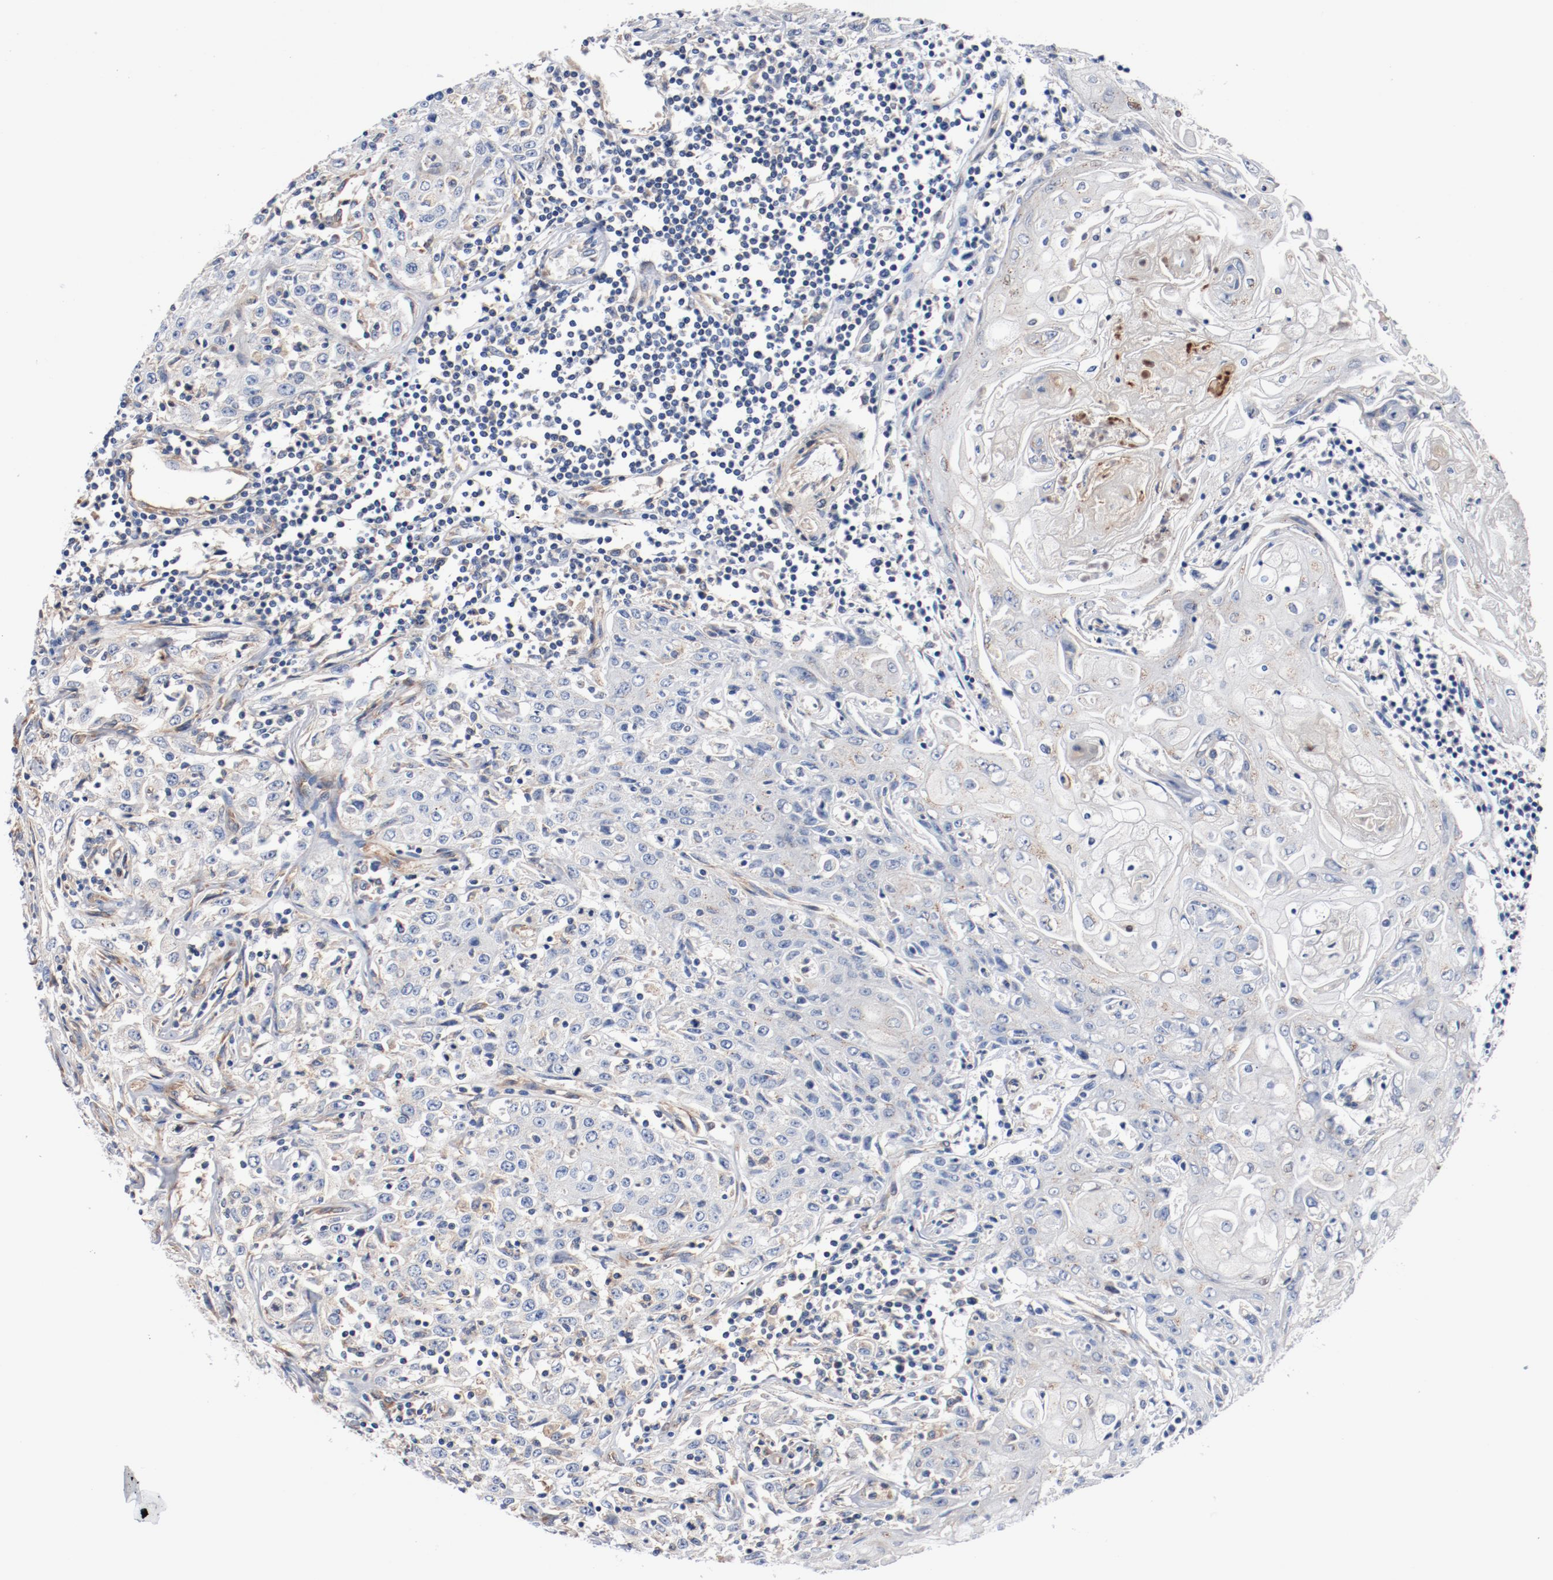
{"staining": {"intensity": "weak", "quantity": "<25%", "location": "cytoplasmic/membranous"}, "tissue": "head and neck cancer", "cell_type": "Tumor cells", "image_type": "cancer", "snomed": [{"axis": "morphology", "description": "Squamous cell carcinoma, NOS"}, {"axis": "topography", "description": "Oral tissue"}, {"axis": "topography", "description": "Head-Neck"}], "caption": "Tumor cells are negative for brown protein staining in head and neck cancer. (DAB immunohistochemistry (IHC), high magnification).", "gene": "ILK", "patient": {"sex": "female", "age": 76}}